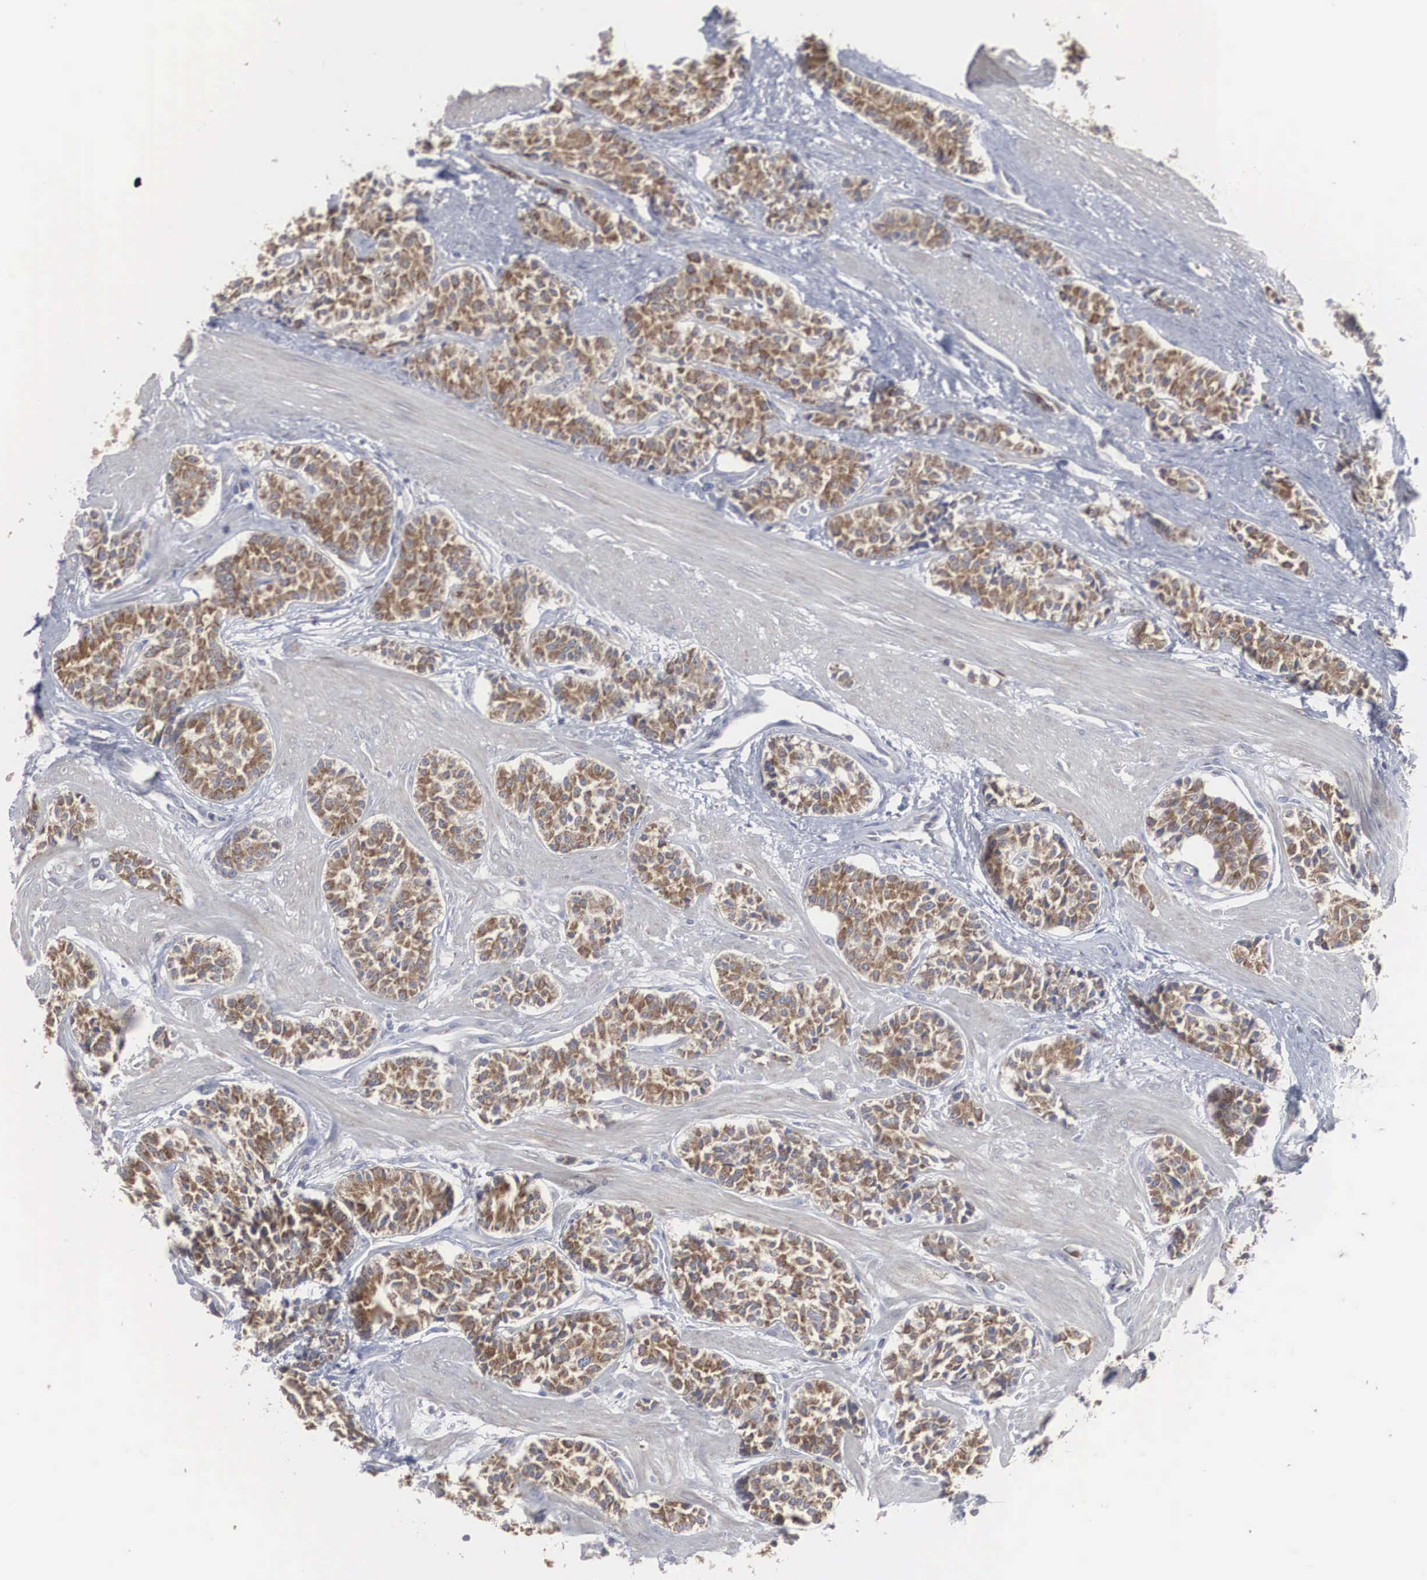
{"staining": {"intensity": "strong", "quantity": ">75%", "location": "cytoplasmic/membranous"}, "tissue": "carcinoid", "cell_type": "Tumor cells", "image_type": "cancer", "snomed": [{"axis": "morphology", "description": "Carcinoid, malignant, NOS"}, {"axis": "topography", "description": "Stomach"}], "caption": "High-power microscopy captured an immunohistochemistry micrograph of carcinoid, revealing strong cytoplasmic/membranous staining in about >75% of tumor cells.", "gene": "MIA2", "patient": {"sex": "female", "age": 76}}